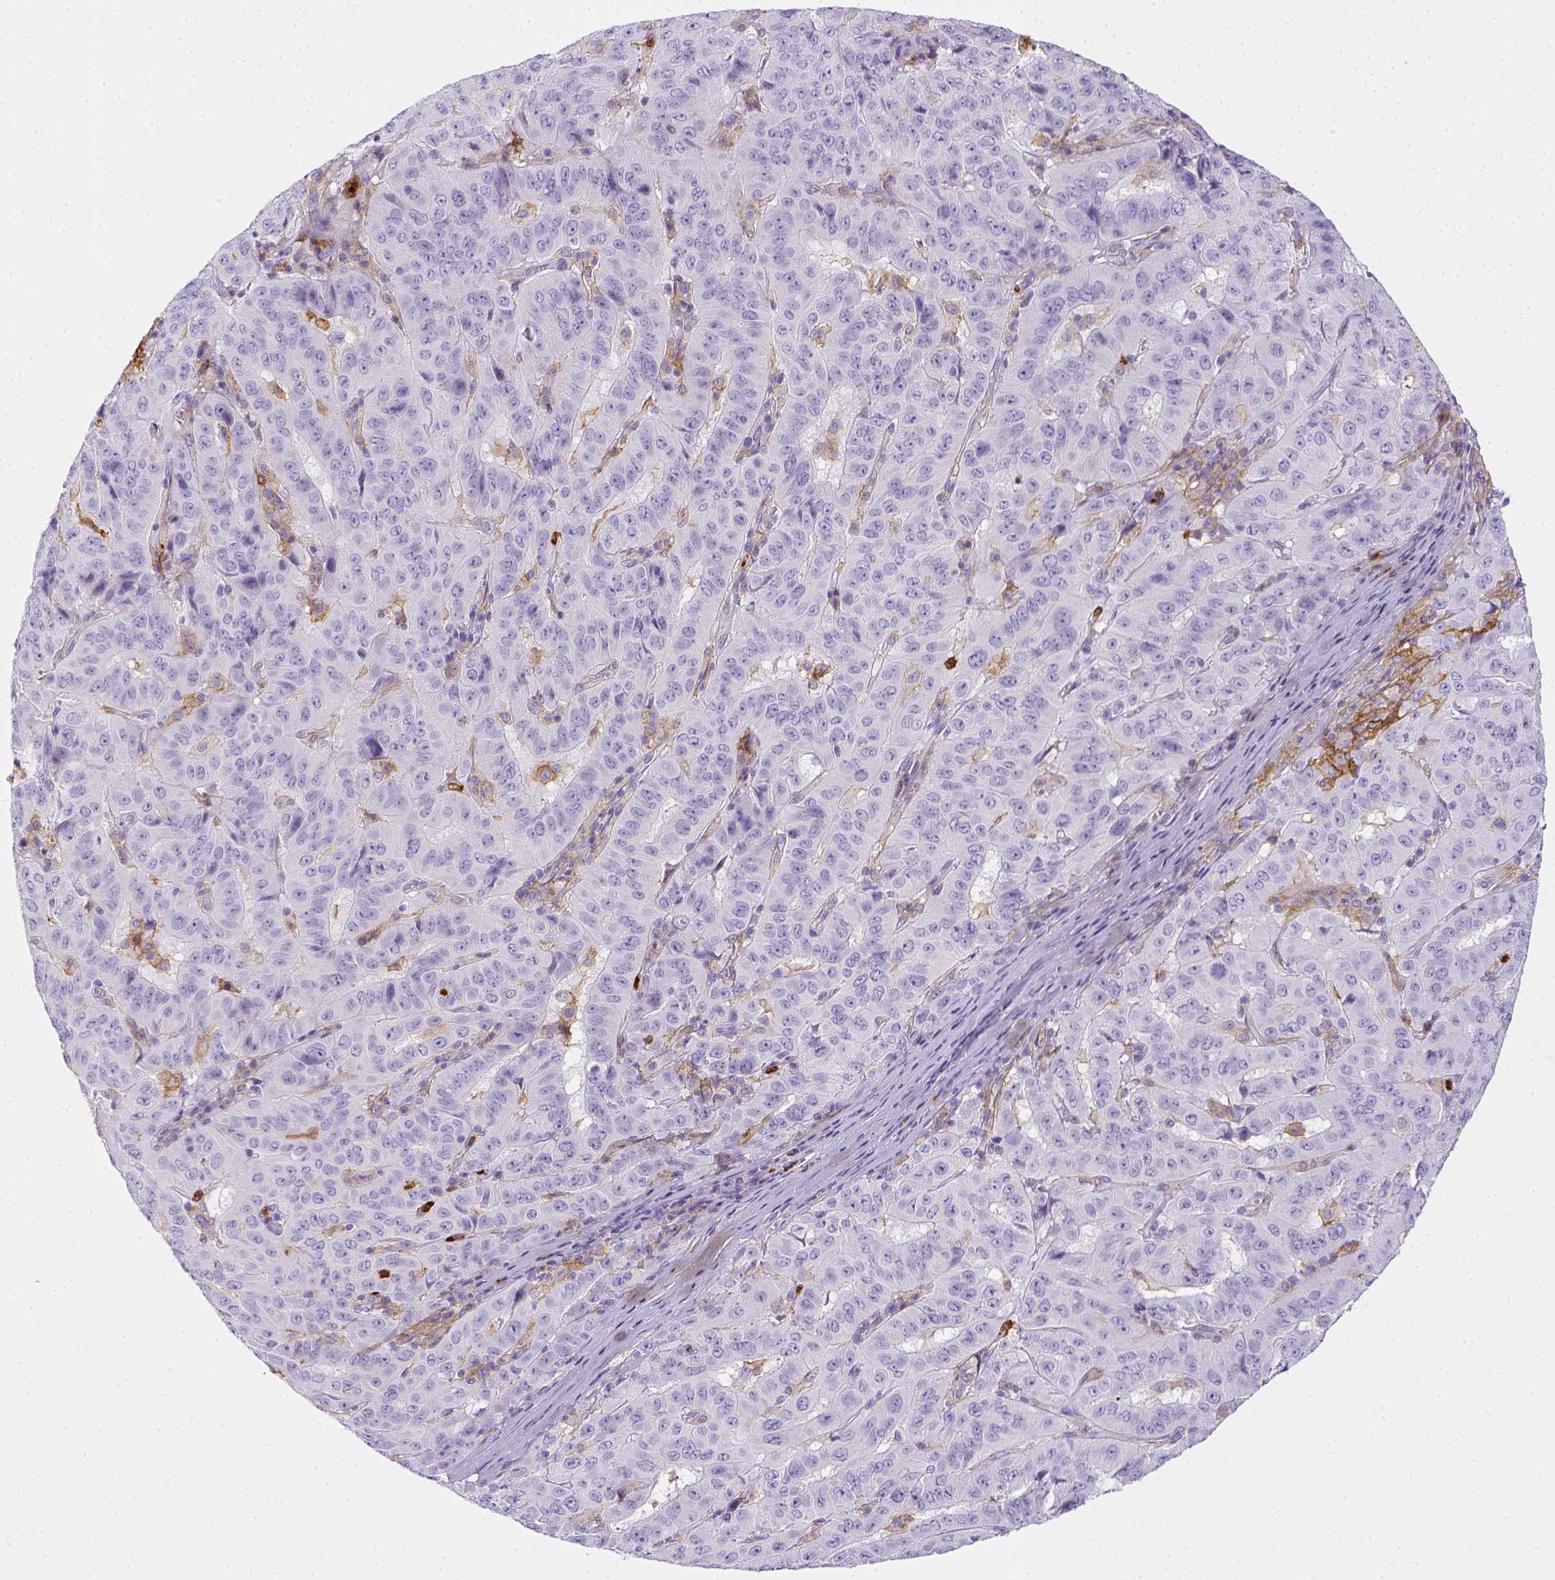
{"staining": {"intensity": "negative", "quantity": "none", "location": "none"}, "tissue": "pancreatic cancer", "cell_type": "Tumor cells", "image_type": "cancer", "snomed": [{"axis": "morphology", "description": "Adenocarcinoma, NOS"}, {"axis": "topography", "description": "Pancreas"}], "caption": "Human adenocarcinoma (pancreatic) stained for a protein using immunohistochemistry exhibits no staining in tumor cells.", "gene": "ITGAM", "patient": {"sex": "male", "age": 63}}